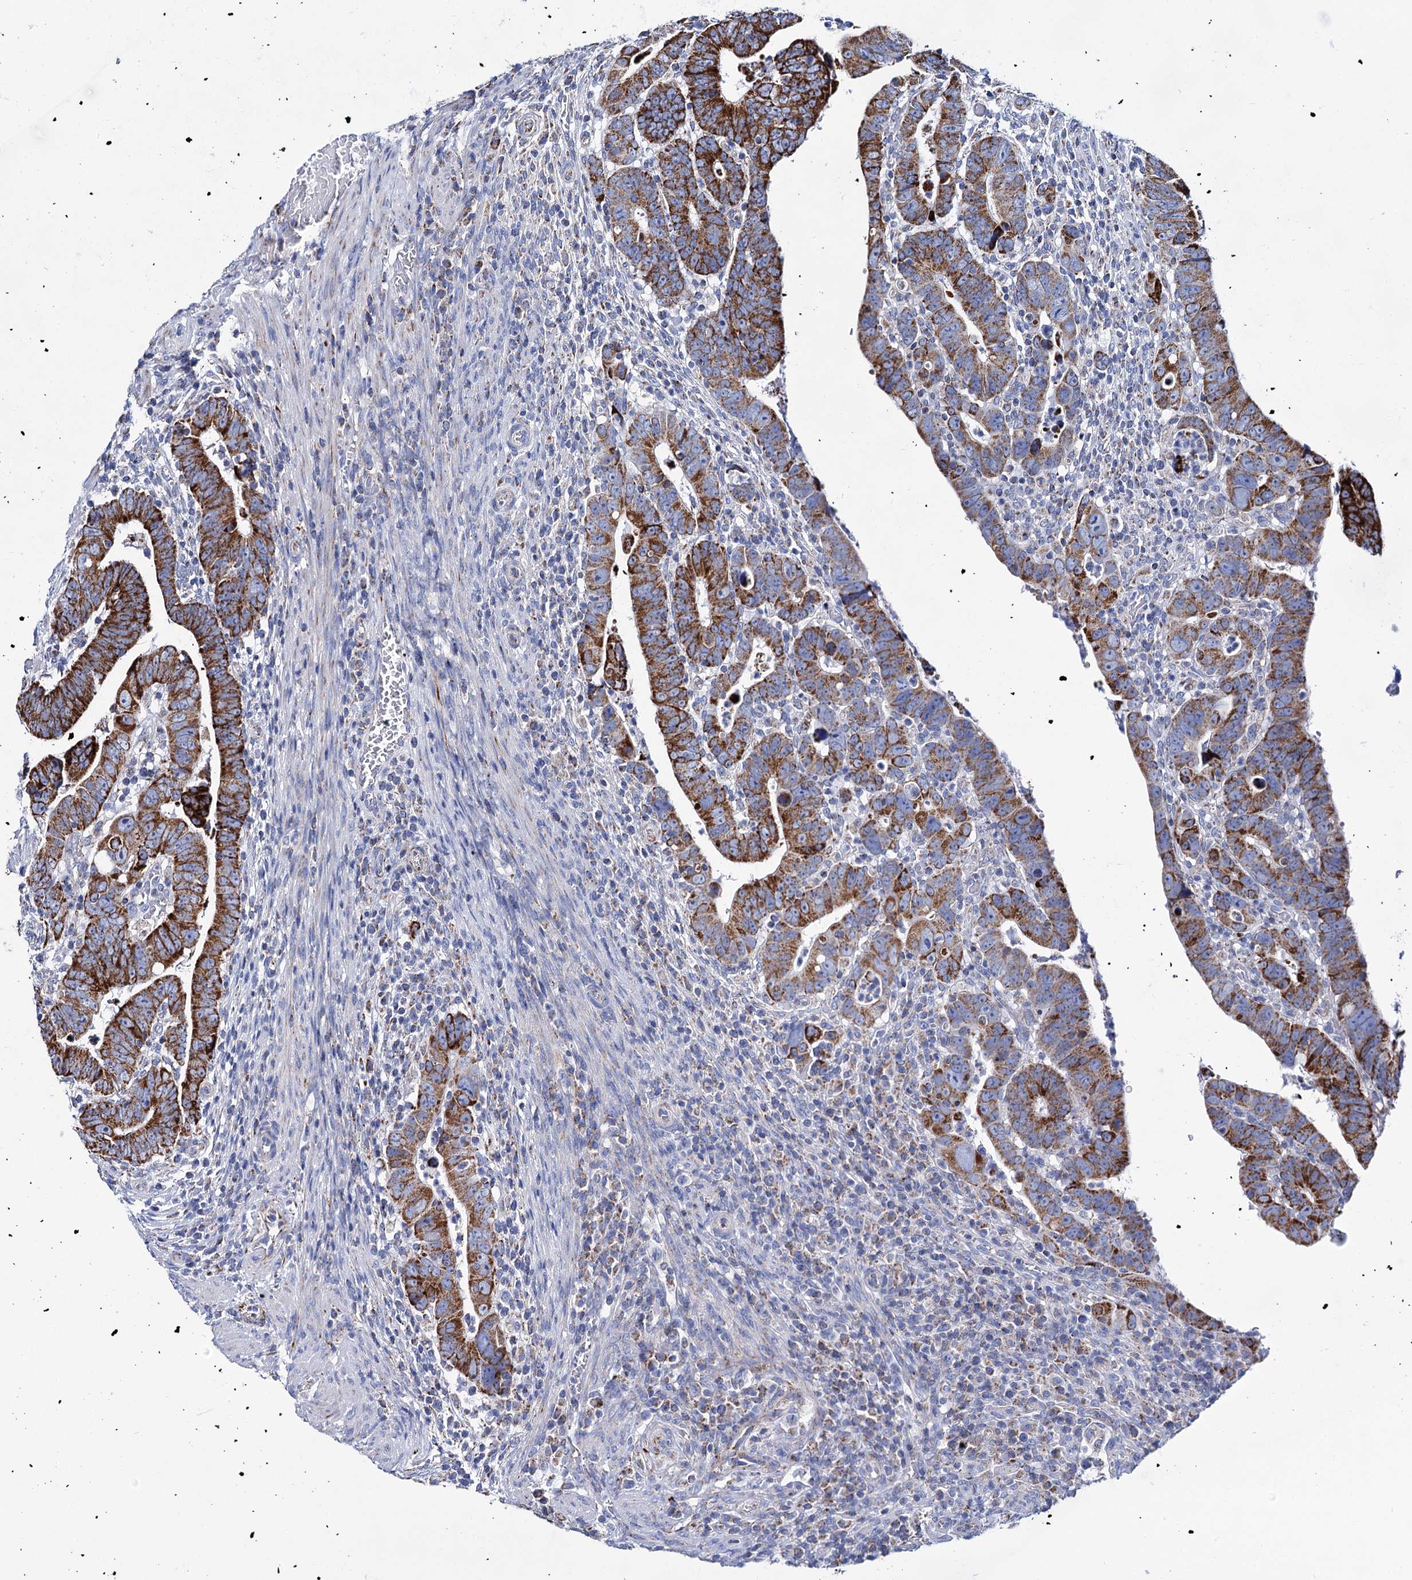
{"staining": {"intensity": "strong", "quantity": ">75%", "location": "cytoplasmic/membranous"}, "tissue": "colorectal cancer", "cell_type": "Tumor cells", "image_type": "cancer", "snomed": [{"axis": "morphology", "description": "Normal tissue, NOS"}, {"axis": "morphology", "description": "Adenocarcinoma, NOS"}, {"axis": "topography", "description": "Rectum"}], "caption": "This photomicrograph exhibits colorectal cancer stained with IHC to label a protein in brown. The cytoplasmic/membranous of tumor cells show strong positivity for the protein. Nuclei are counter-stained blue.", "gene": "UBASH3B", "patient": {"sex": "female", "age": 65}}